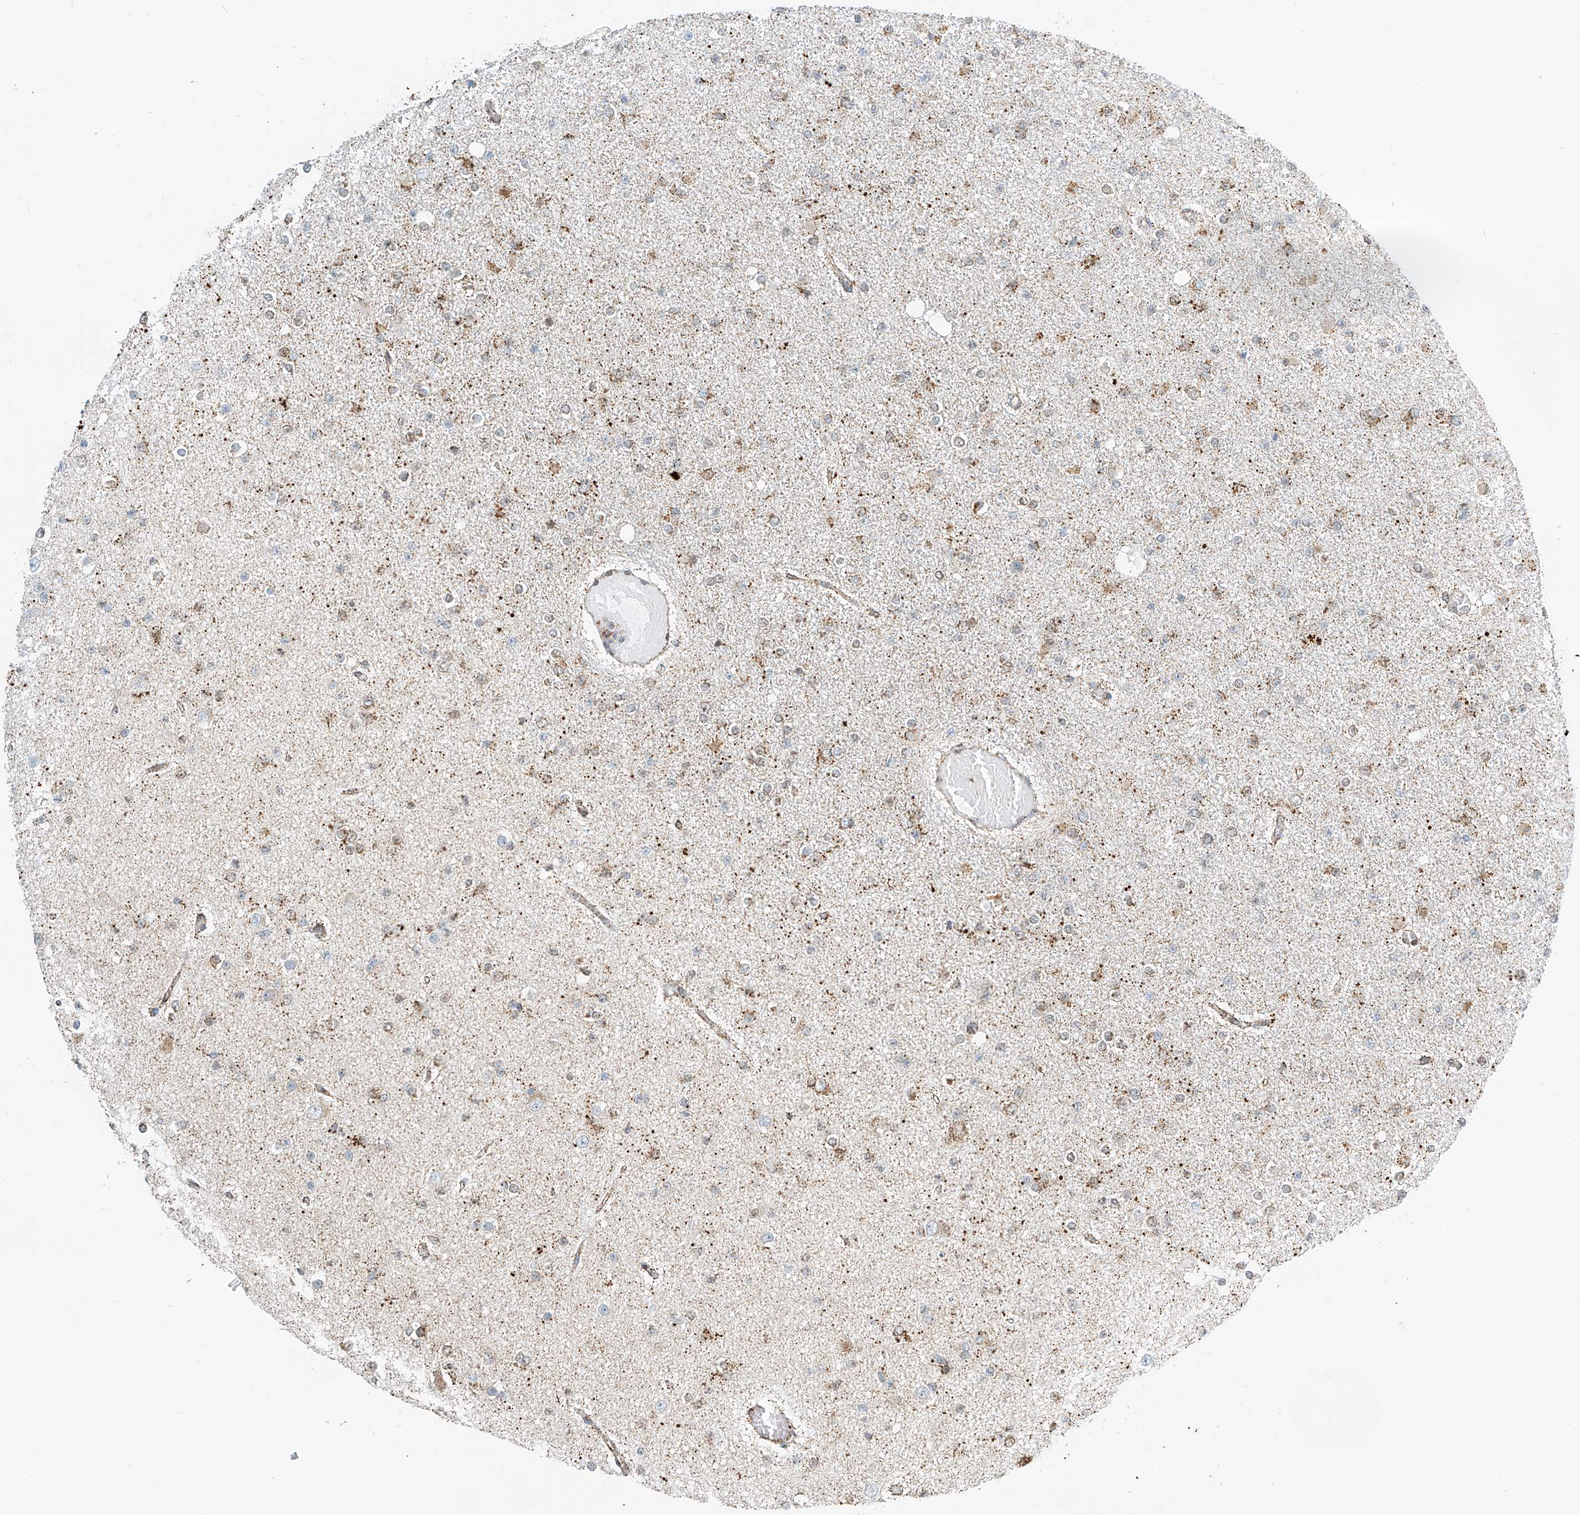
{"staining": {"intensity": "negative", "quantity": "none", "location": "none"}, "tissue": "glioma", "cell_type": "Tumor cells", "image_type": "cancer", "snomed": [{"axis": "morphology", "description": "Glioma, malignant, Low grade"}, {"axis": "topography", "description": "Brain"}], "caption": "This image is of glioma stained with immunohistochemistry to label a protein in brown with the nuclei are counter-stained blue. There is no staining in tumor cells.", "gene": "PPA2", "patient": {"sex": "female", "age": 22}}